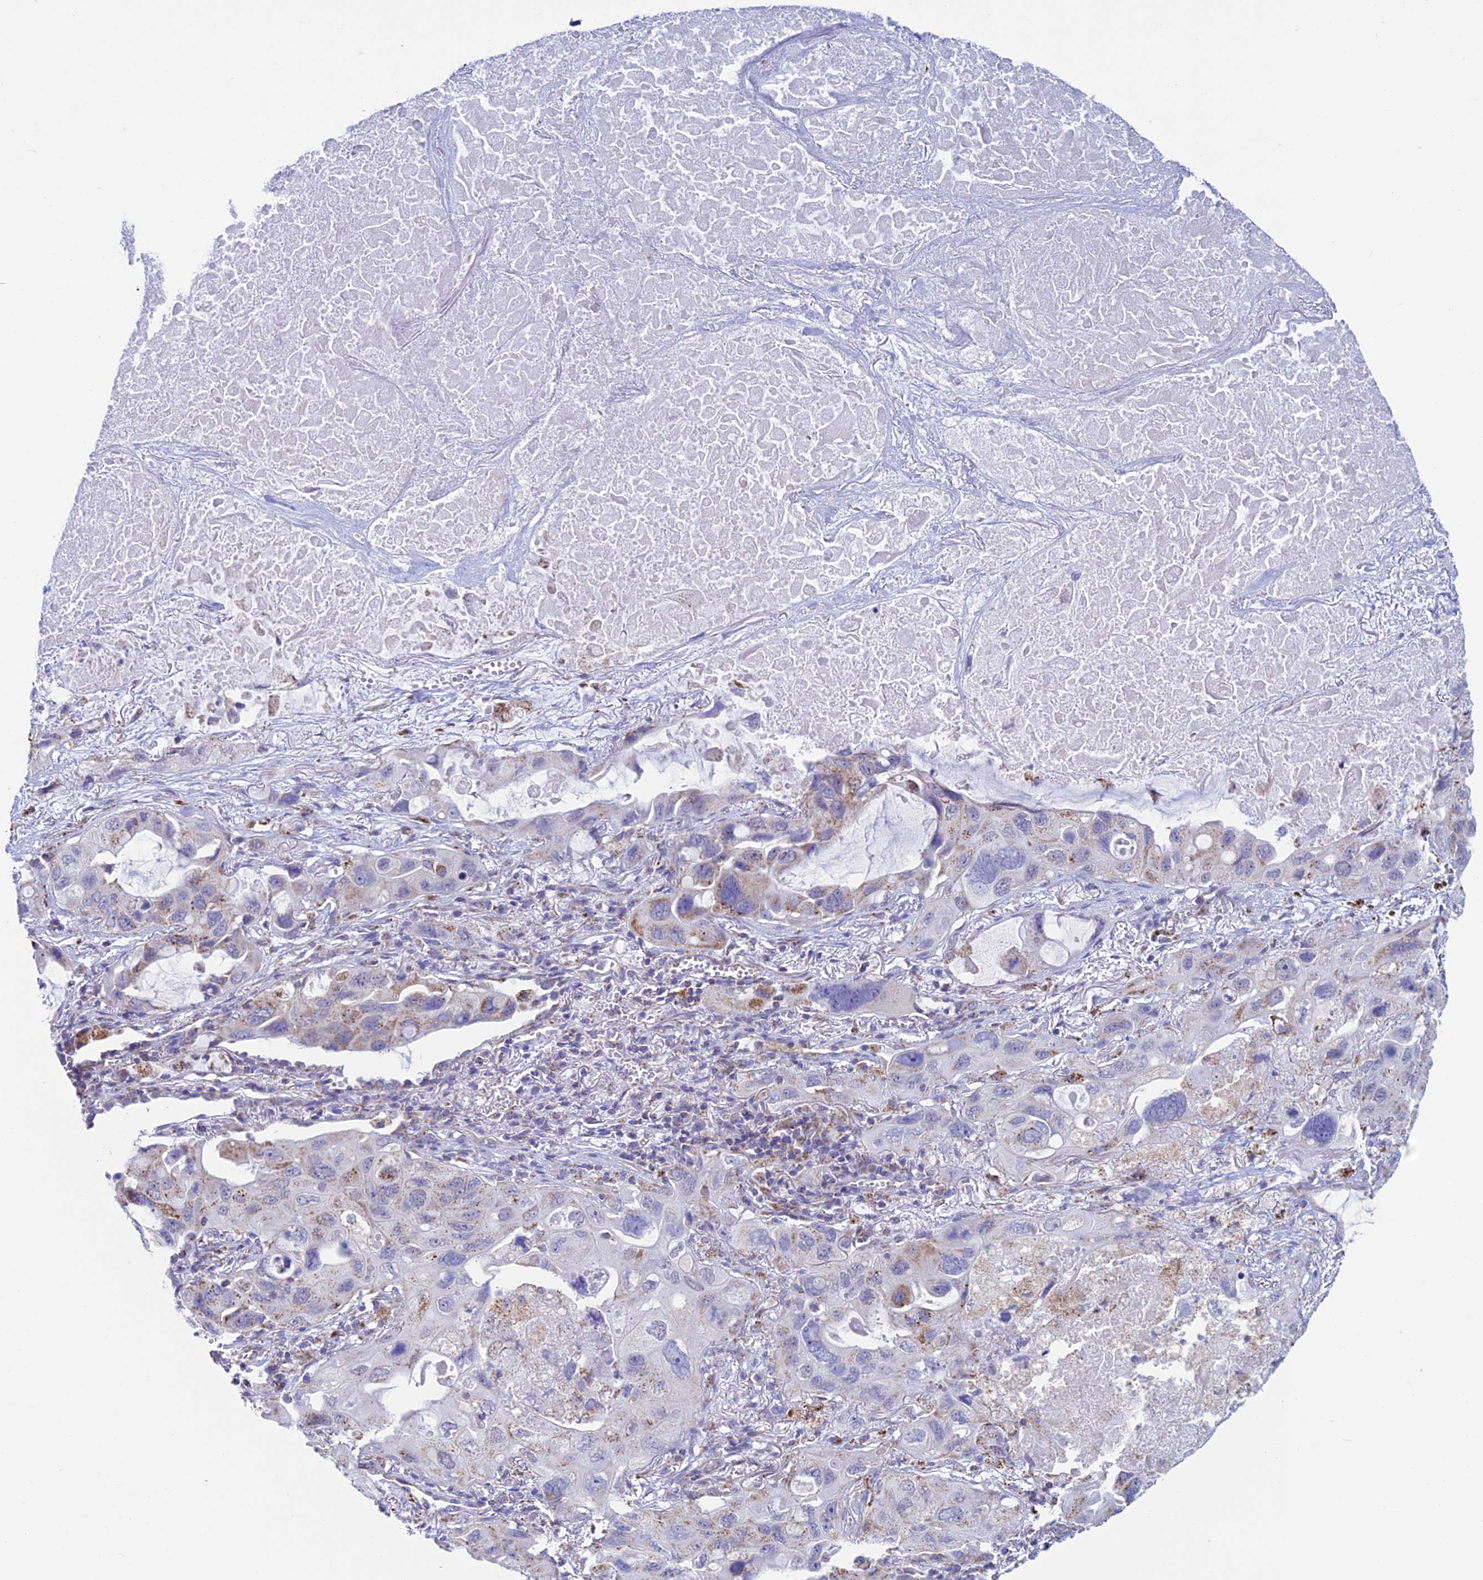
{"staining": {"intensity": "moderate", "quantity": "<25%", "location": "cytoplasmic/membranous"}, "tissue": "lung cancer", "cell_type": "Tumor cells", "image_type": "cancer", "snomed": [{"axis": "morphology", "description": "Squamous cell carcinoma, NOS"}, {"axis": "topography", "description": "Lung"}], "caption": "A high-resolution histopathology image shows IHC staining of lung cancer, which demonstrates moderate cytoplasmic/membranous positivity in about <25% of tumor cells.", "gene": "ZNG1B", "patient": {"sex": "female", "age": 73}}